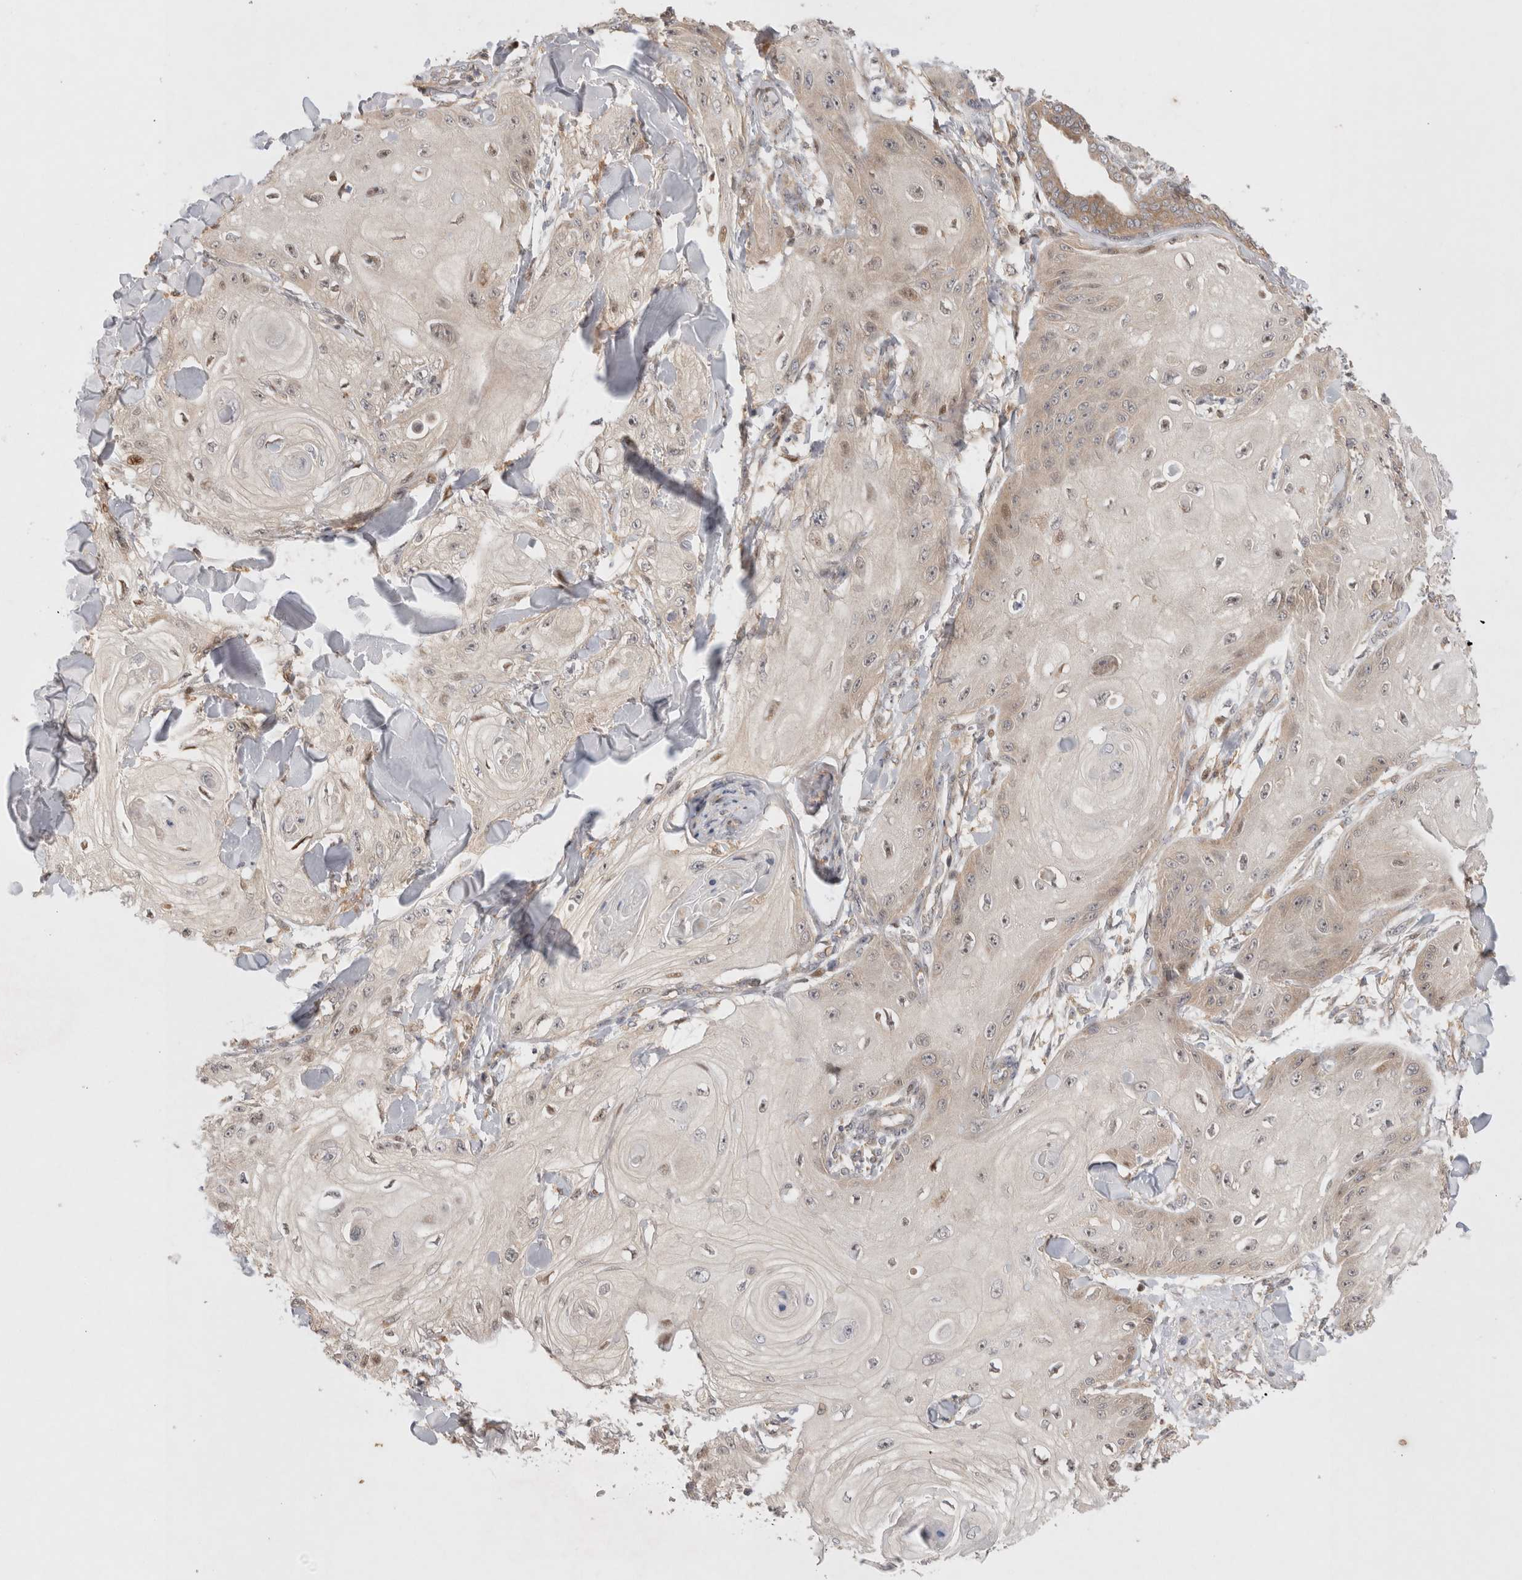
{"staining": {"intensity": "weak", "quantity": "<25%", "location": "cytoplasmic/membranous"}, "tissue": "skin cancer", "cell_type": "Tumor cells", "image_type": "cancer", "snomed": [{"axis": "morphology", "description": "Squamous cell carcinoma, NOS"}, {"axis": "topography", "description": "Skin"}], "caption": "An immunohistochemistry (IHC) image of skin cancer is shown. There is no staining in tumor cells of skin cancer.", "gene": "HTT", "patient": {"sex": "male", "age": 74}}